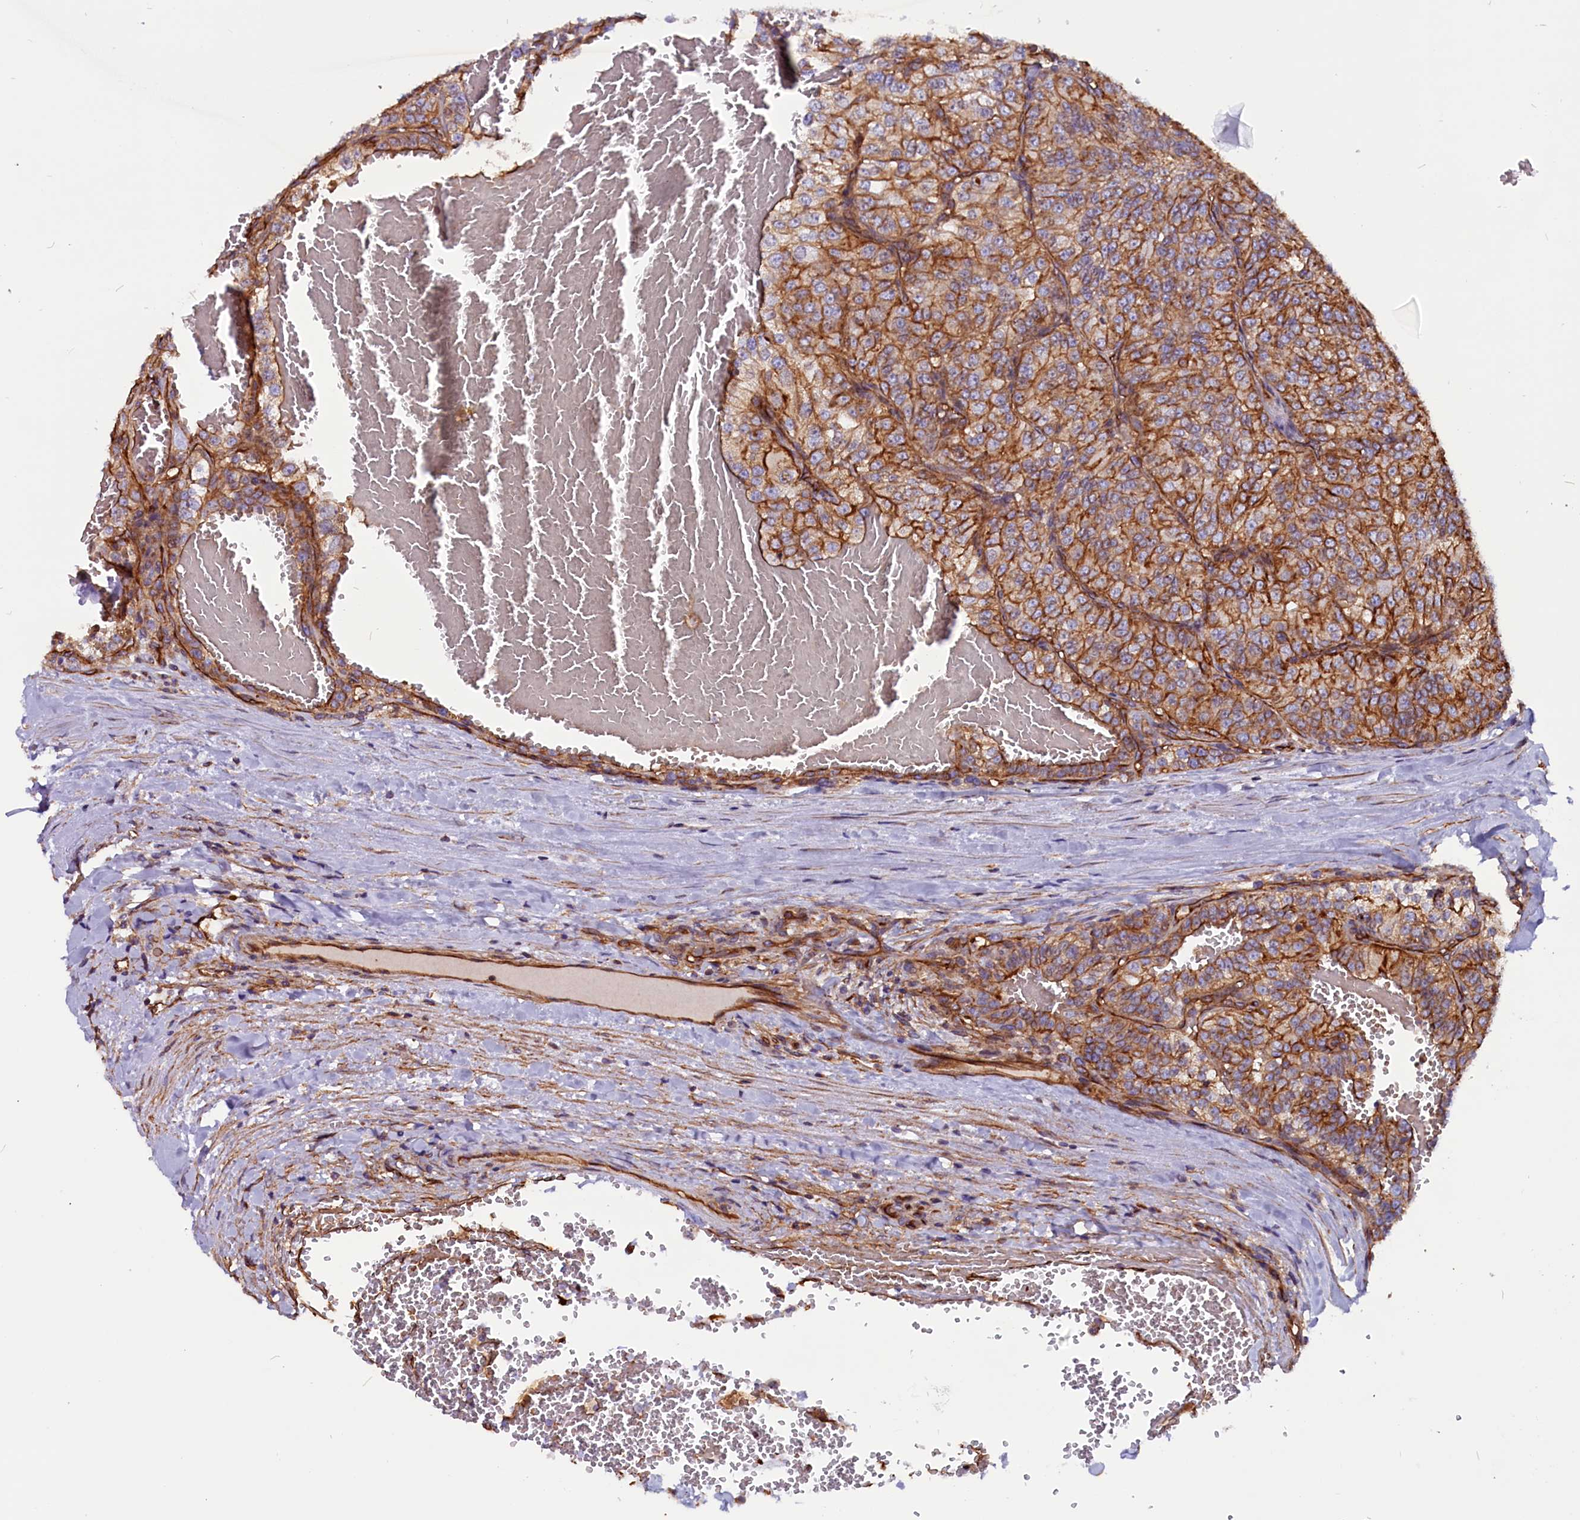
{"staining": {"intensity": "moderate", "quantity": ">75%", "location": "cytoplasmic/membranous"}, "tissue": "renal cancer", "cell_type": "Tumor cells", "image_type": "cancer", "snomed": [{"axis": "morphology", "description": "Adenocarcinoma, NOS"}, {"axis": "topography", "description": "Kidney"}], "caption": "Adenocarcinoma (renal) stained with a protein marker demonstrates moderate staining in tumor cells.", "gene": "ZNF749", "patient": {"sex": "female", "age": 63}}